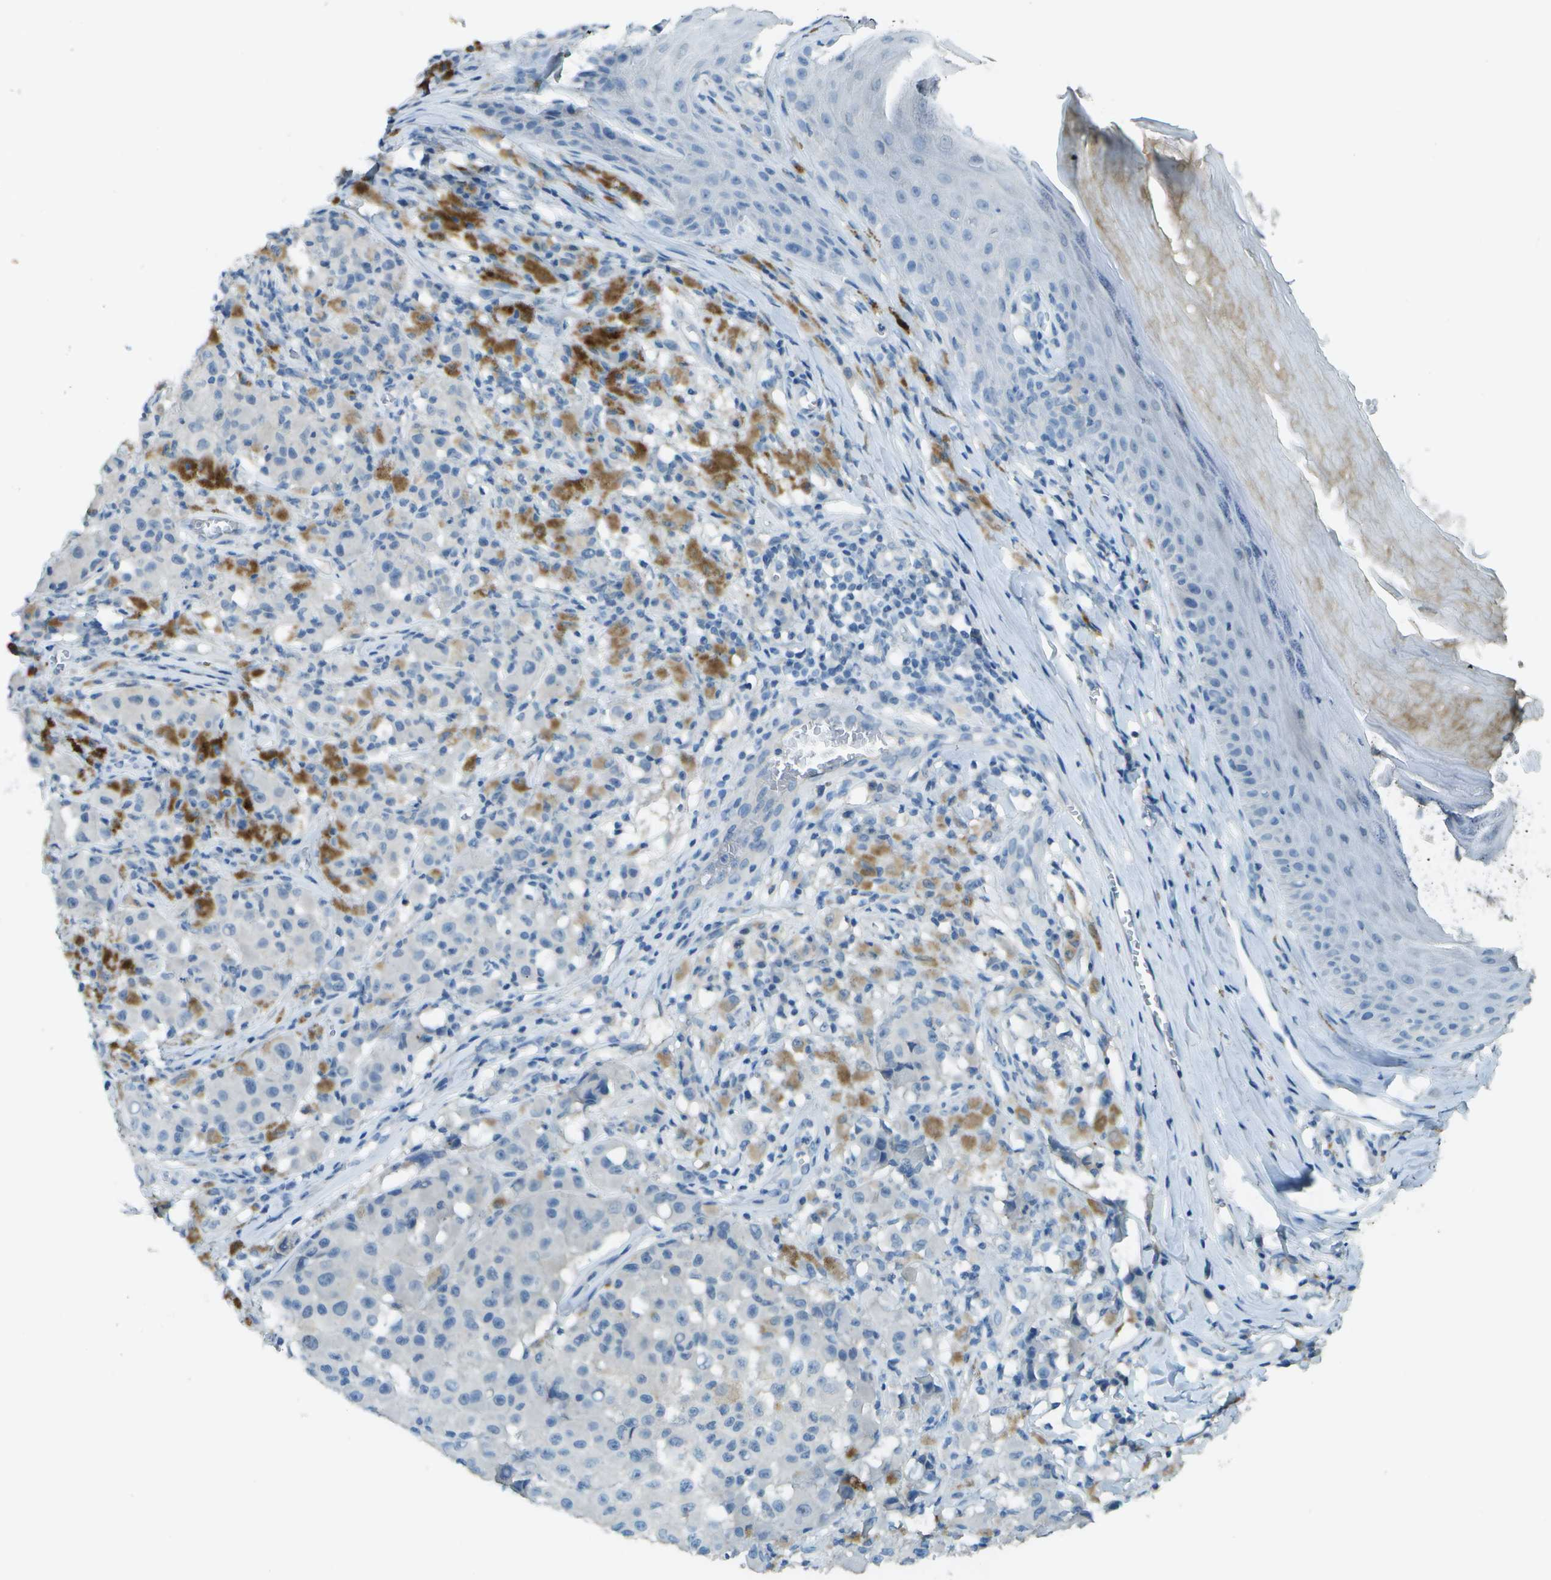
{"staining": {"intensity": "negative", "quantity": "none", "location": "none"}, "tissue": "melanoma", "cell_type": "Tumor cells", "image_type": "cancer", "snomed": [{"axis": "morphology", "description": "Malignant melanoma, NOS"}, {"axis": "topography", "description": "Skin"}], "caption": "Tumor cells show no significant expression in malignant melanoma.", "gene": "LGI2", "patient": {"sex": "male", "age": 84}}